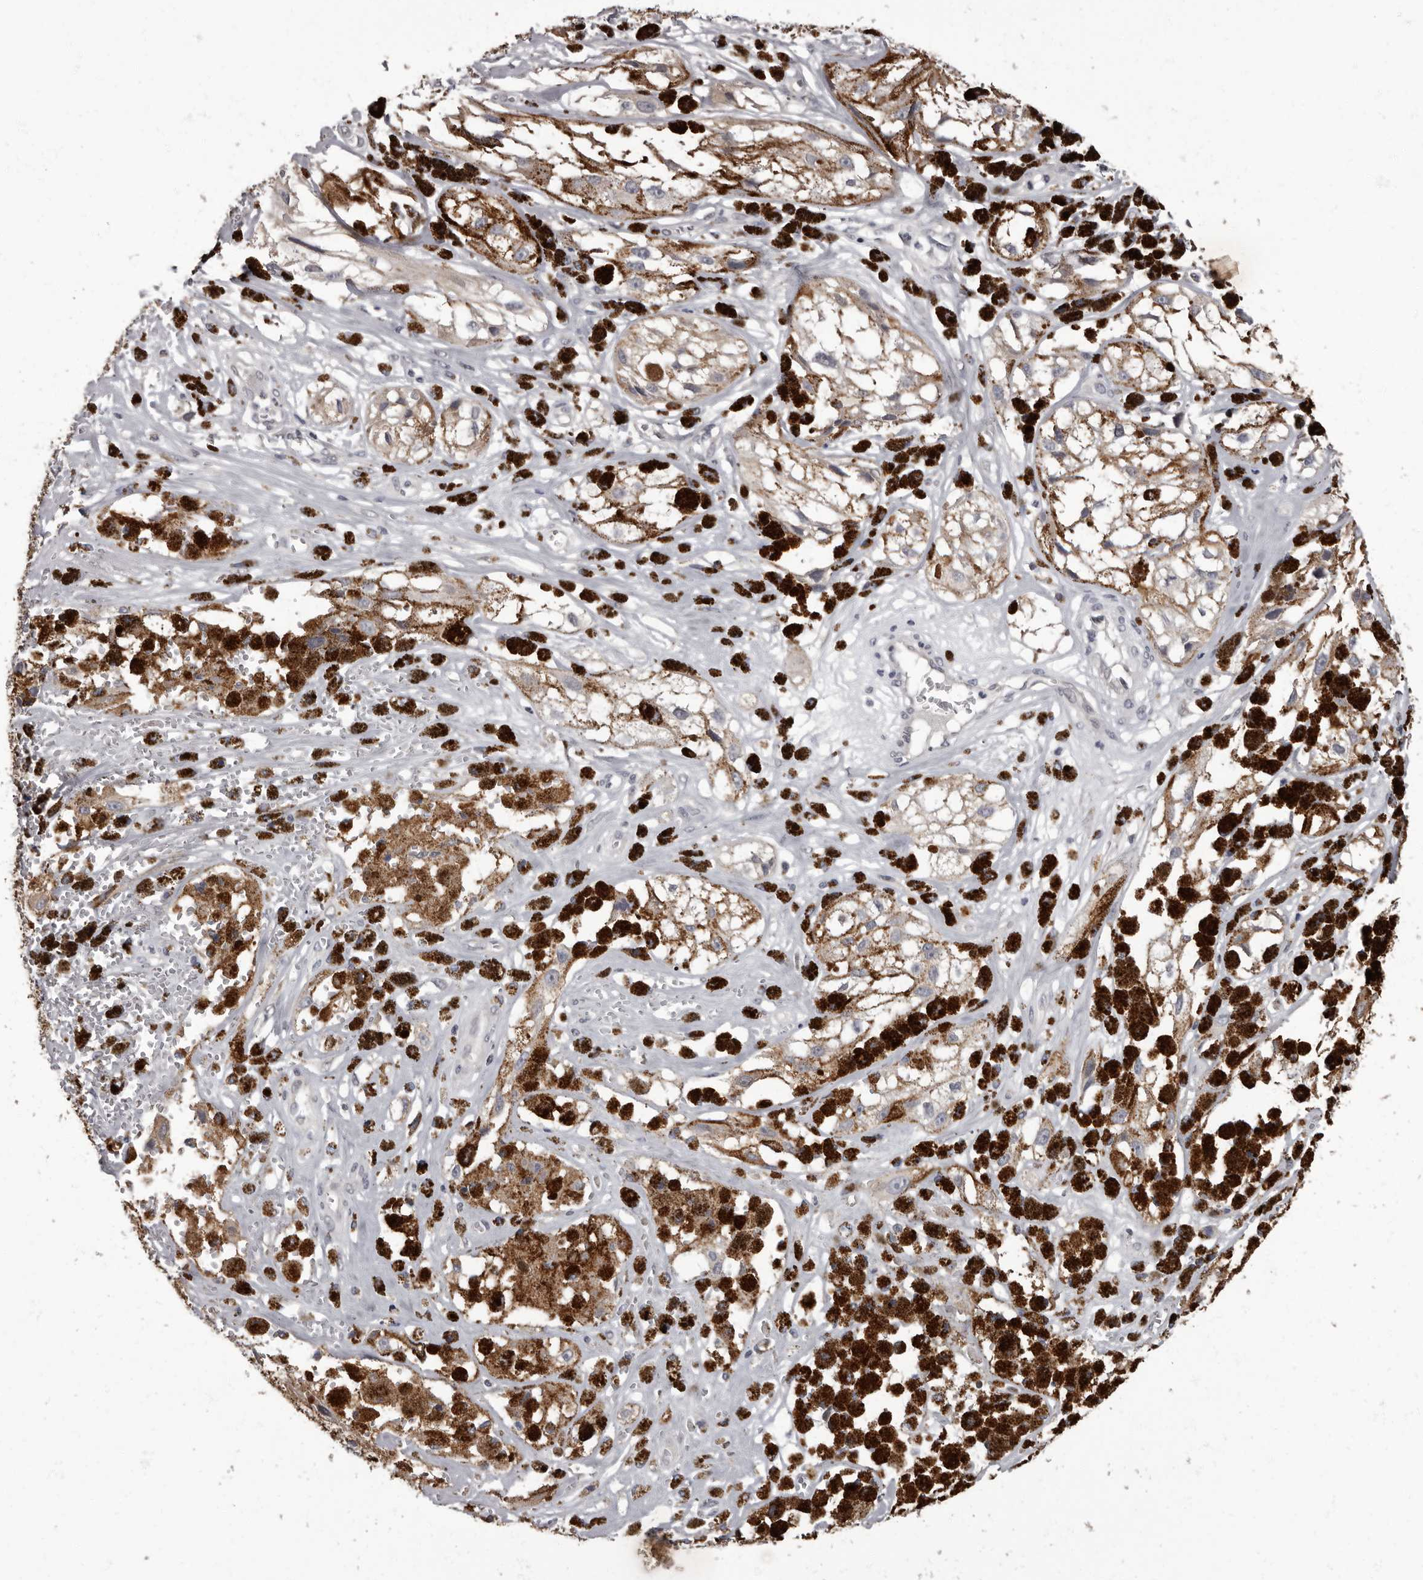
{"staining": {"intensity": "negative", "quantity": "none", "location": "none"}, "tissue": "melanoma", "cell_type": "Tumor cells", "image_type": "cancer", "snomed": [{"axis": "morphology", "description": "Malignant melanoma, NOS"}, {"axis": "topography", "description": "Skin"}], "caption": "DAB (3,3'-diaminobenzidine) immunohistochemical staining of malignant melanoma shows no significant positivity in tumor cells.", "gene": "C1orf50", "patient": {"sex": "male", "age": 88}}